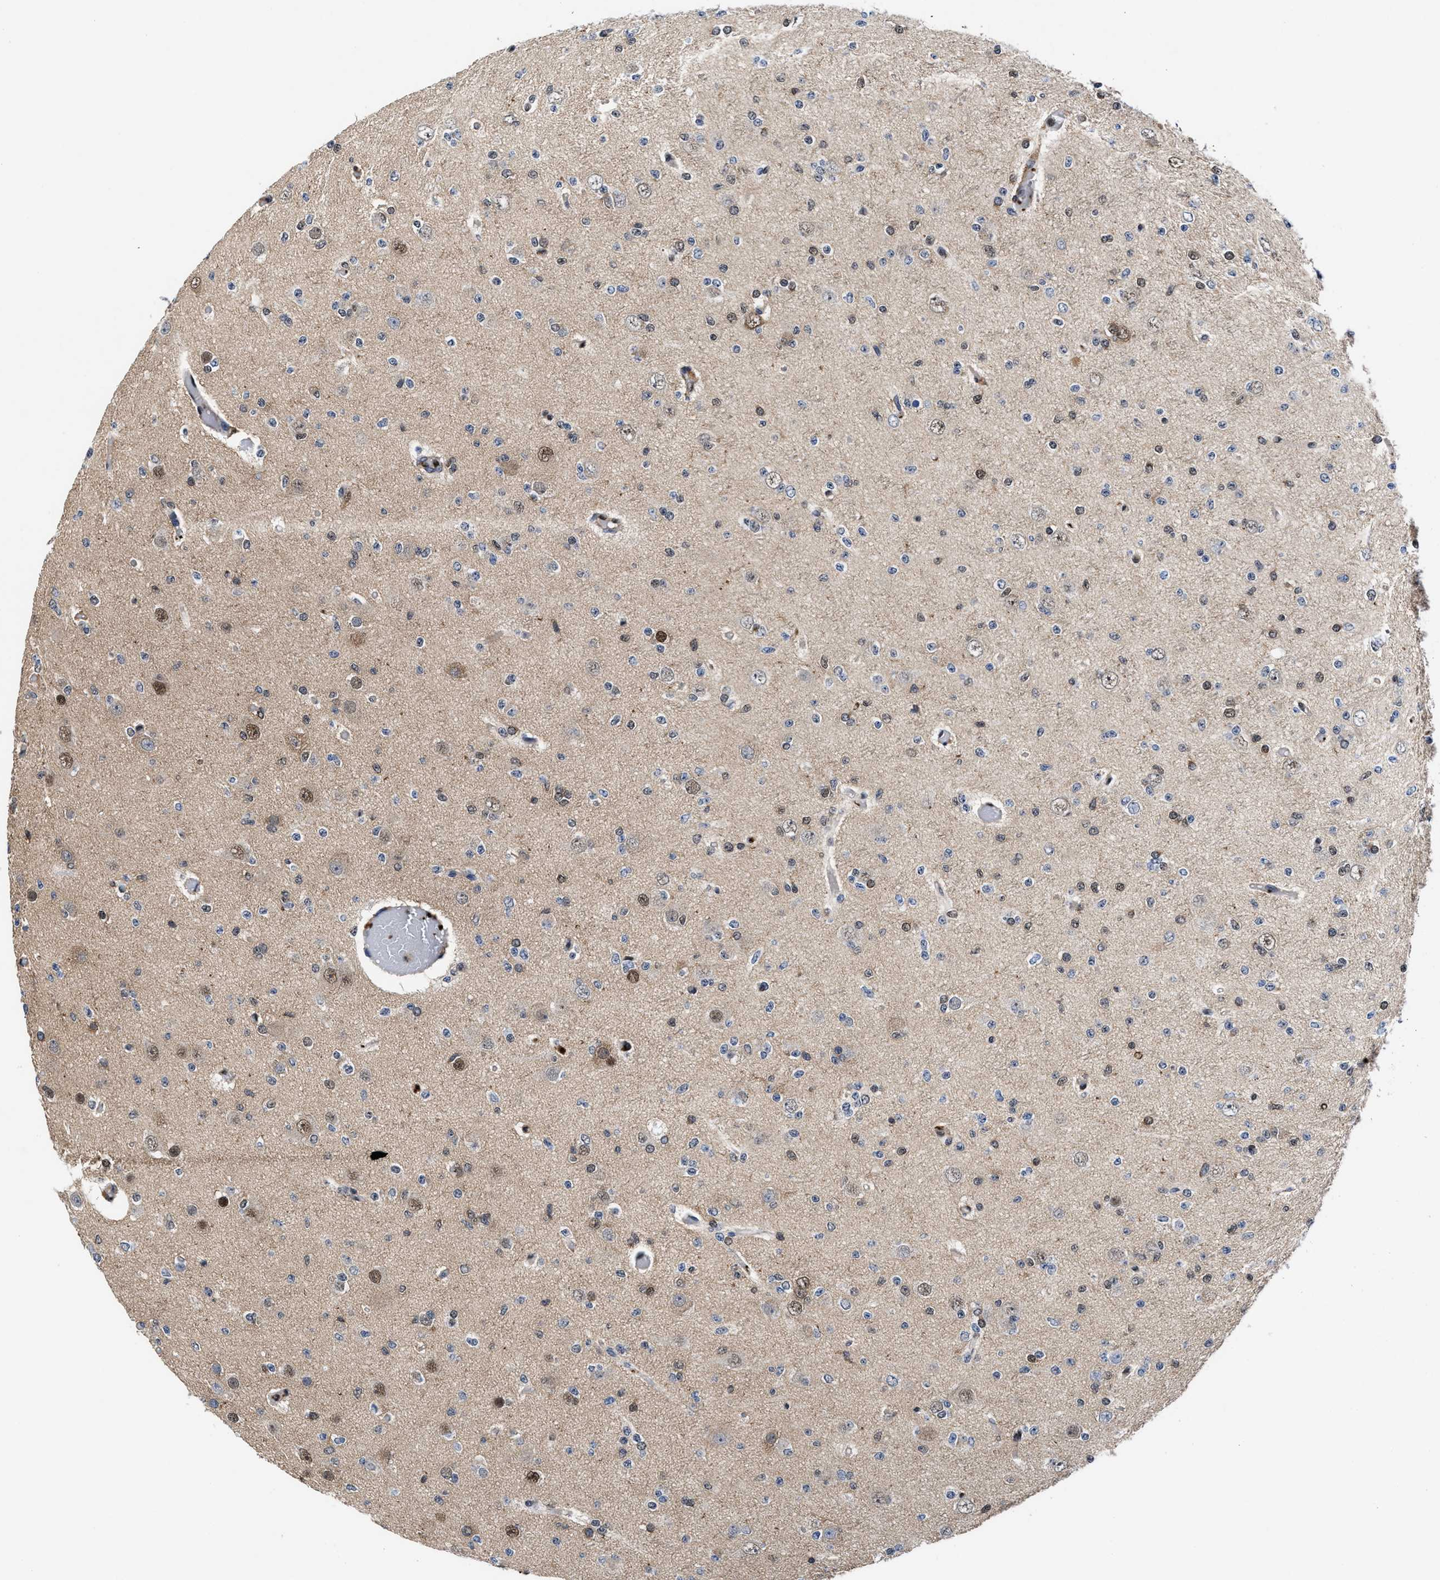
{"staining": {"intensity": "weak", "quantity": "<25%", "location": "nuclear"}, "tissue": "glioma", "cell_type": "Tumor cells", "image_type": "cancer", "snomed": [{"axis": "morphology", "description": "Glioma, malignant, Low grade"}, {"axis": "topography", "description": "Brain"}], "caption": "The immunohistochemistry (IHC) photomicrograph has no significant positivity in tumor cells of glioma tissue. The staining is performed using DAB (3,3'-diaminobenzidine) brown chromogen with nuclei counter-stained in using hematoxylin.", "gene": "ACLY", "patient": {"sex": "female", "age": 22}}